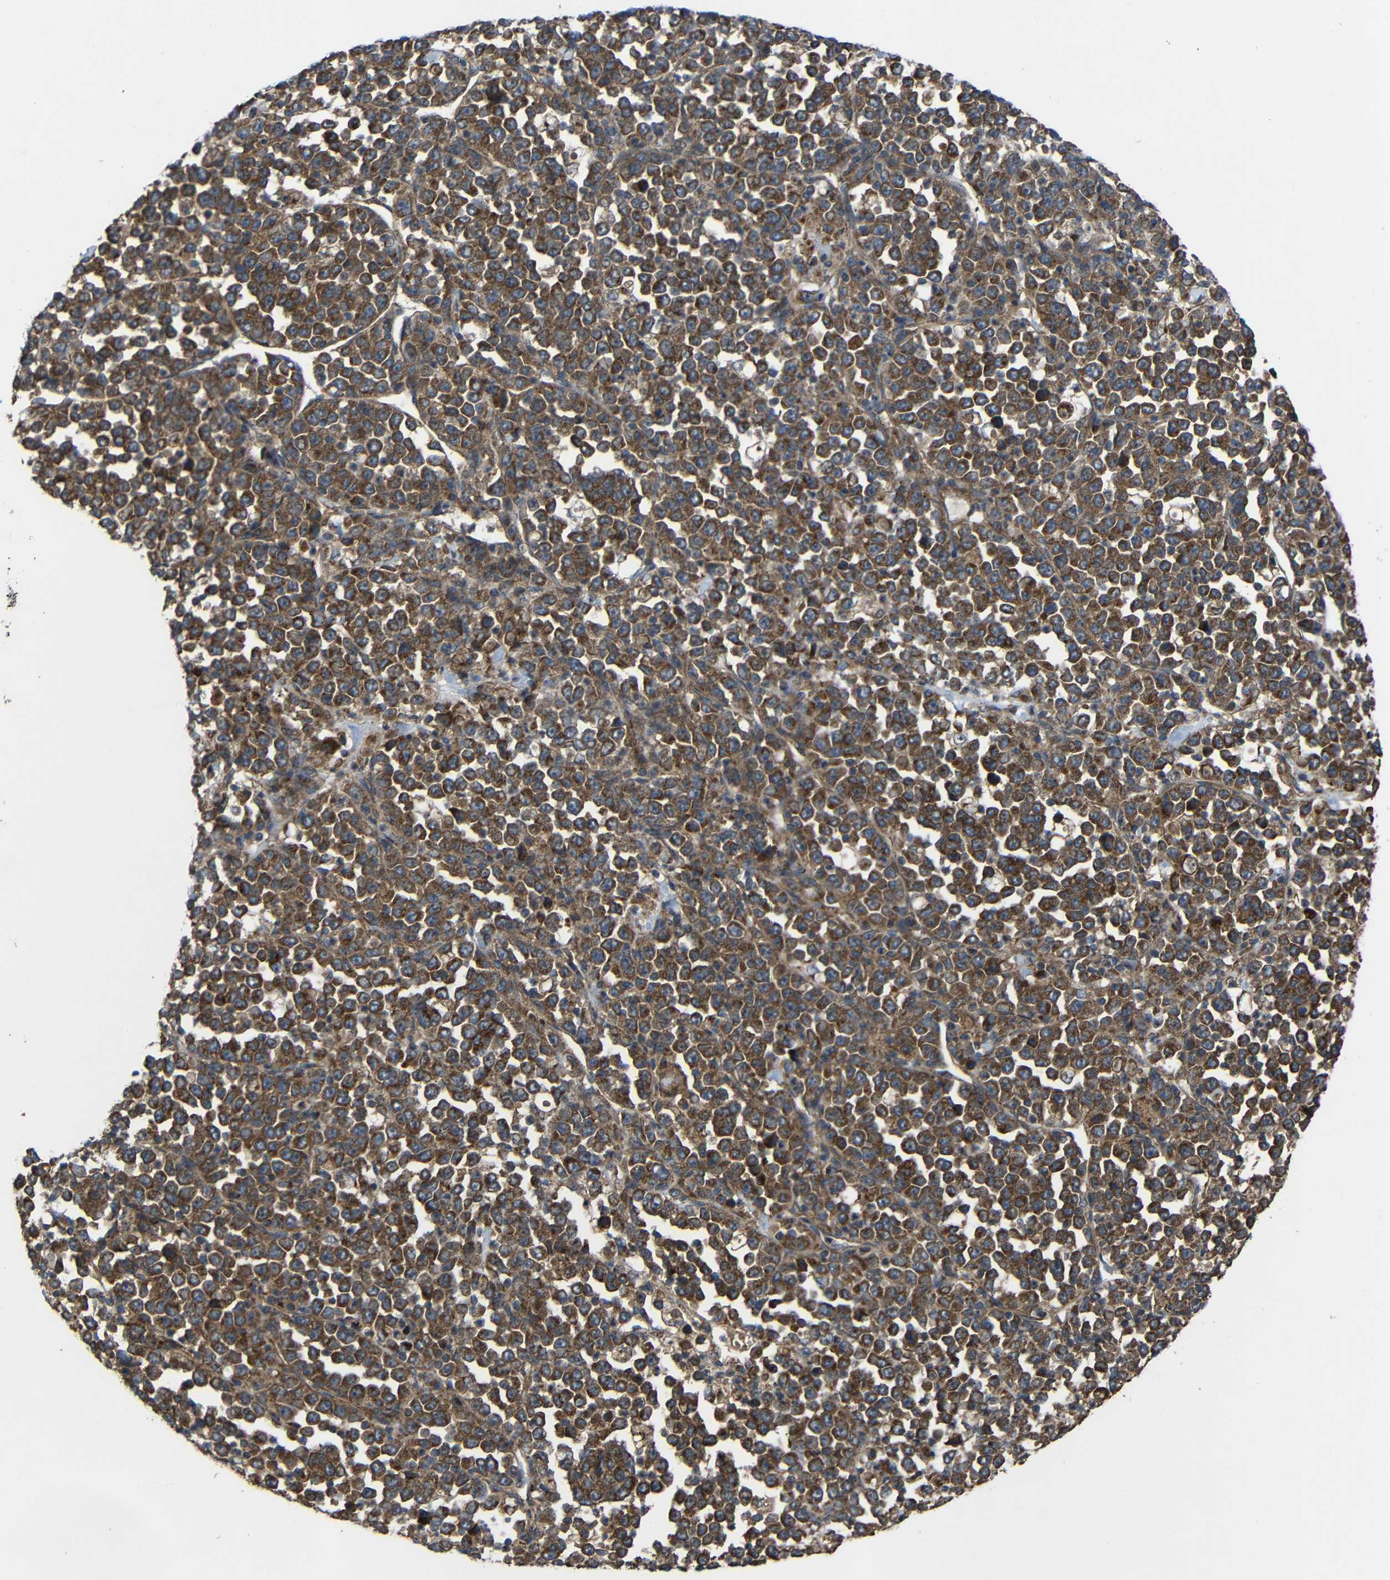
{"staining": {"intensity": "strong", "quantity": ">75%", "location": "cytoplasmic/membranous"}, "tissue": "stomach cancer", "cell_type": "Tumor cells", "image_type": "cancer", "snomed": [{"axis": "morphology", "description": "Normal tissue, NOS"}, {"axis": "morphology", "description": "Adenocarcinoma, NOS"}, {"axis": "topography", "description": "Stomach, upper"}, {"axis": "topography", "description": "Stomach"}], "caption": "There is high levels of strong cytoplasmic/membranous staining in tumor cells of stomach cancer (adenocarcinoma), as demonstrated by immunohistochemical staining (brown color).", "gene": "C1GALT1", "patient": {"sex": "male", "age": 59}}